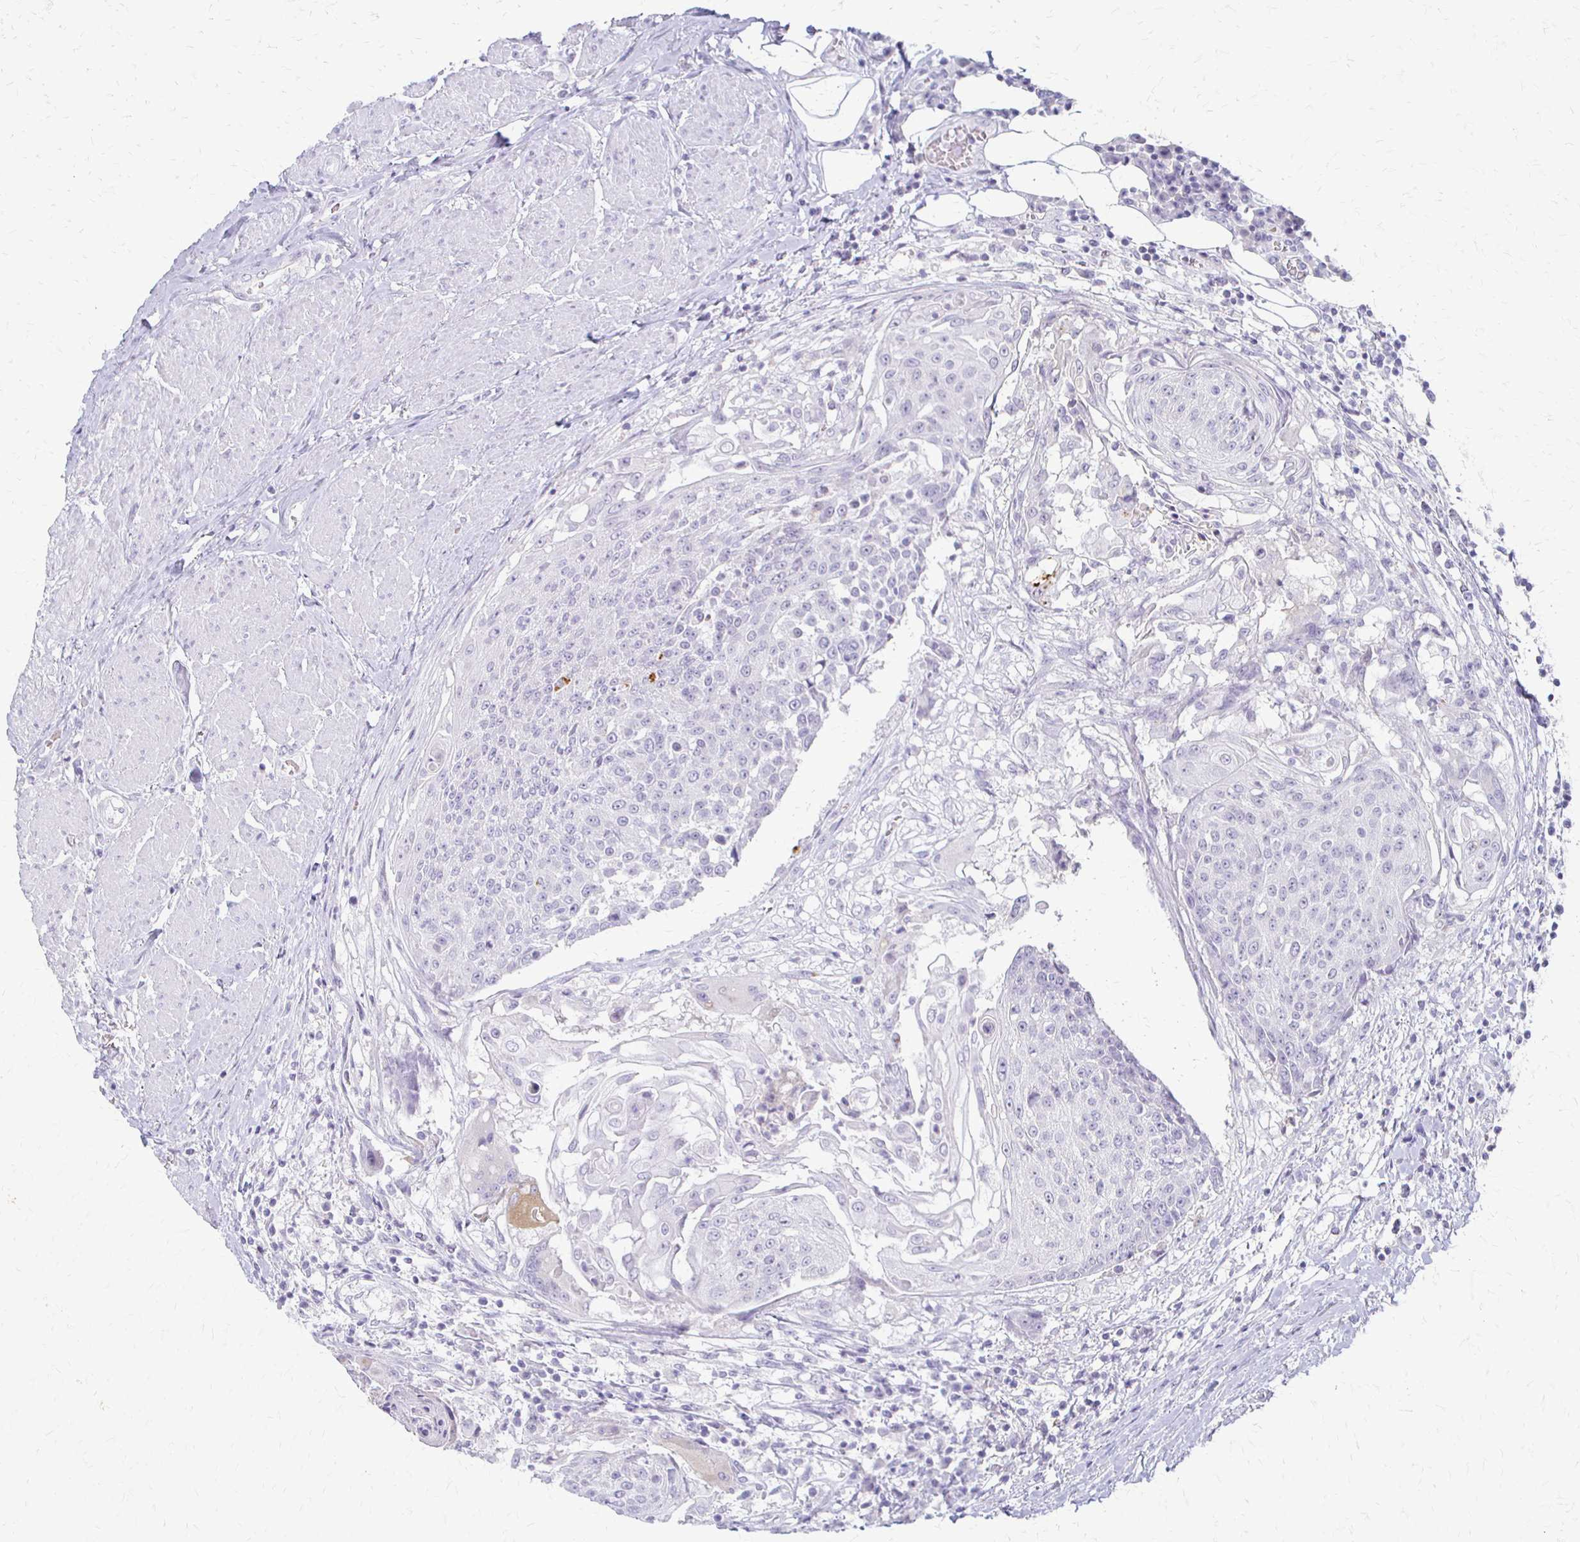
{"staining": {"intensity": "negative", "quantity": "none", "location": "none"}, "tissue": "urothelial cancer", "cell_type": "Tumor cells", "image_type": "cancer", "snomed": [{"axis": "morphology", "description": "Urothelial carcinoma, High grade"}, {"axis": "topography", "description": "Urinary bladder"}], "caption": "High power microscopy micrograph of an immunohistochemistry (IHC) histopathology image of urothelial cancer, revealing no significant expression in tumor cells. (Brightfield microscopy of DAB immunohistochemistry at high magnification).", "gene": "ACP5", "patient": {"sex": "female", "age": 63}}